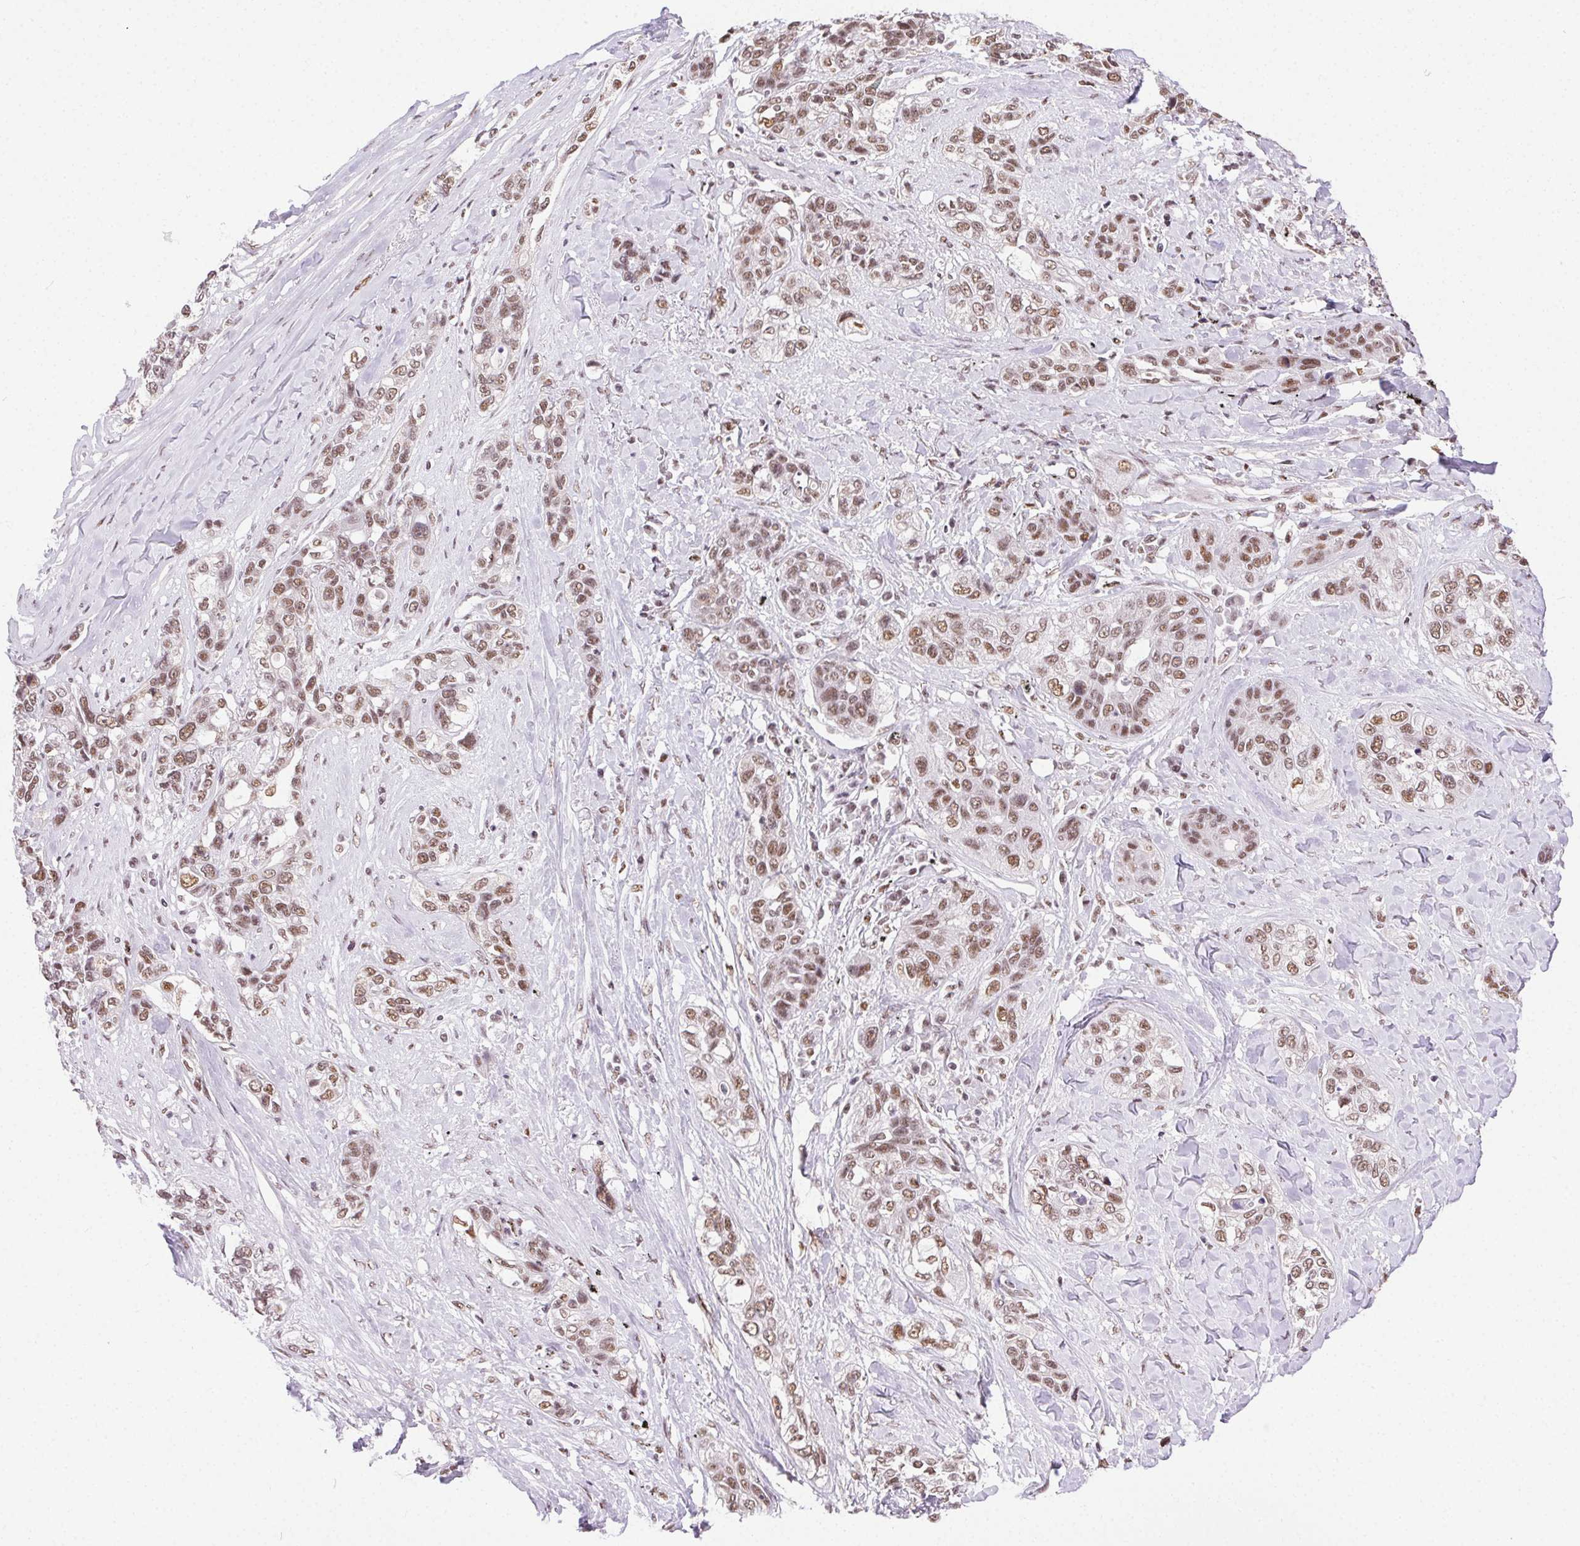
{"staining": {"intensity": "moderate", "quantity": ">75%", "location": "nuclear"}, "tissue": "lung cancer", "cell_type": "Tumor cells", "image_type": "cancer", "snomed": [{"axis": "morphology", "description": "Squamous cell carcinoma, NOS"}, {"axis": "topography", "description": "Lung"}], "caption": "Squamous cell carcinoma (lung) stained with a protein marker shows moderate staining in tumor cells.", "gene": "TRA2B", "patient": {"sex": "female", "age": 70}}